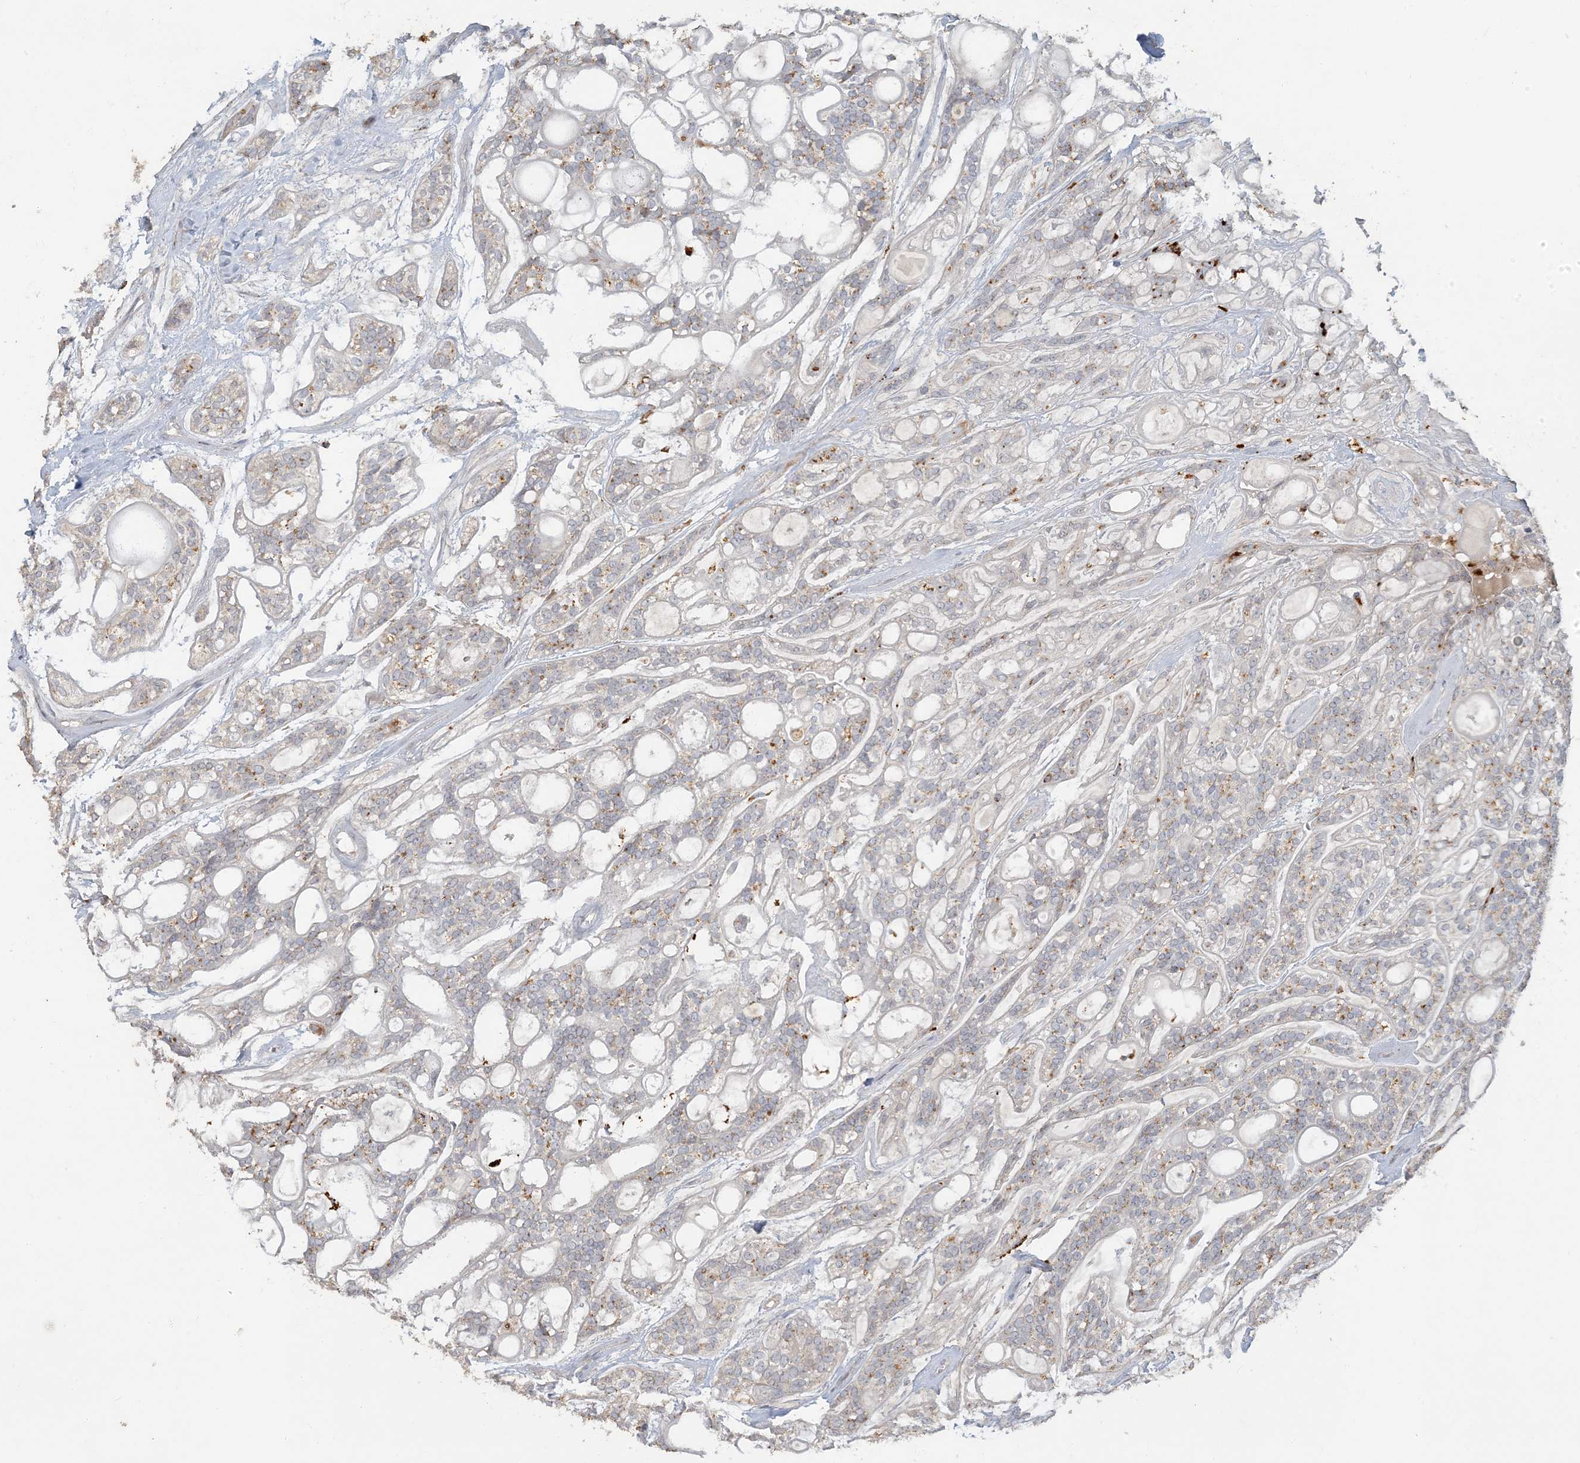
{"staining": {"intensity": "moderate", "quantity": "25%-75%", "location": "cytoplasmic/membranous"}, "tissue": "head and neck cancer", "cell_type": "Tumor cells", "image_type": "cancer", "snomed": [{"axis": "morphology", "description": "Adenocarcinoma, NOS"}, {"axis": "topography", "description": "Head-Neck"}], "caption": "IHC of head and neck adenocarcinoma shows medium levels of moderate cytoplasmic/membranous staining in about 25%-75% of tumor cells. (IHC, brightfield microscopy, high magnification).", "gene": "LTN1", "patient": {"sex": "male", "age": 66}}